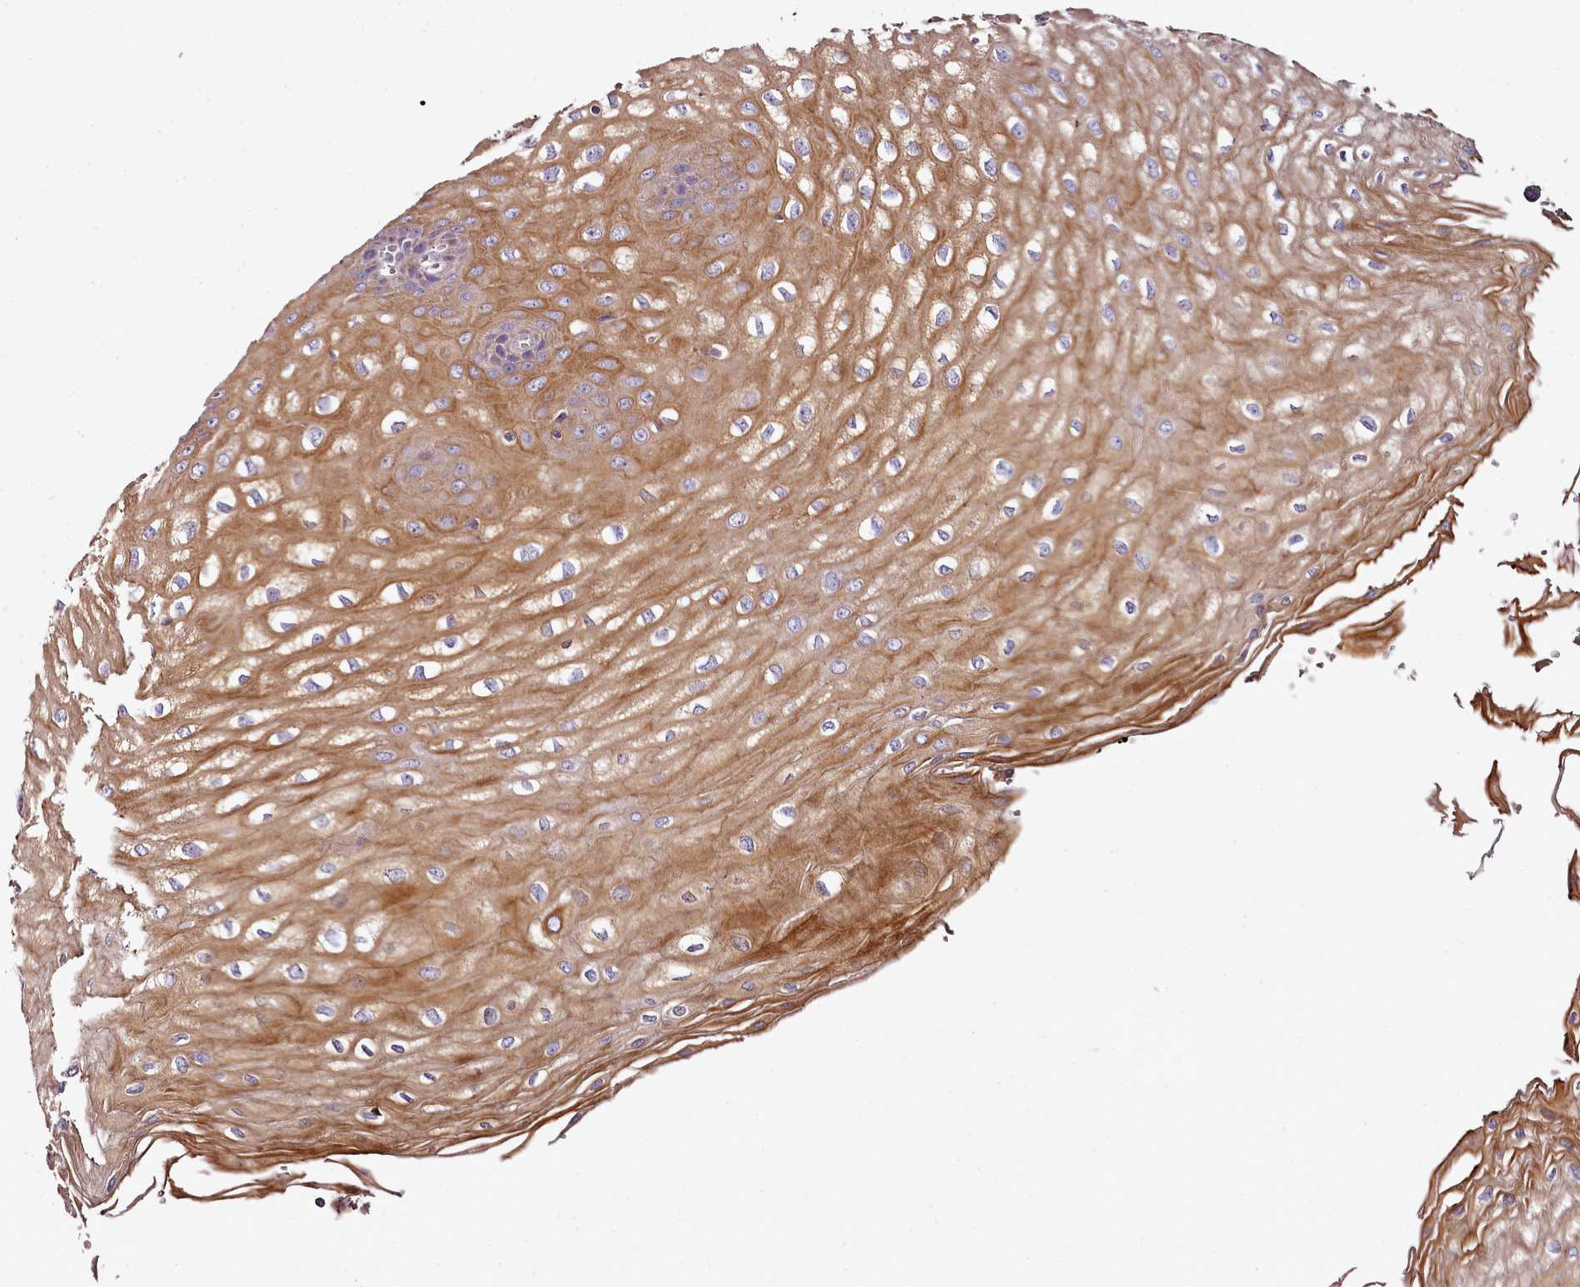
{"staining": {"intensity": "strong", "quantity": ">75%", "location": "cytoplasmic/membranous"}, "tissue": "esophagus", "cell_type": "Squamous epithelial cells", "image_type": "normal", "snomed": [{"axis": "morphology", "description": "Normal tissue, NOS"}, {"axis": "topography", "description": "Esophagus"}], "caption": "Human esophagus stained with a brown dye exhibits strong cytoplasmic/membranous positive positivity in about >75% of squamous epithelial cells.", "gene": "ACSS1", "patient": {"sex": "male", "age": 60}}